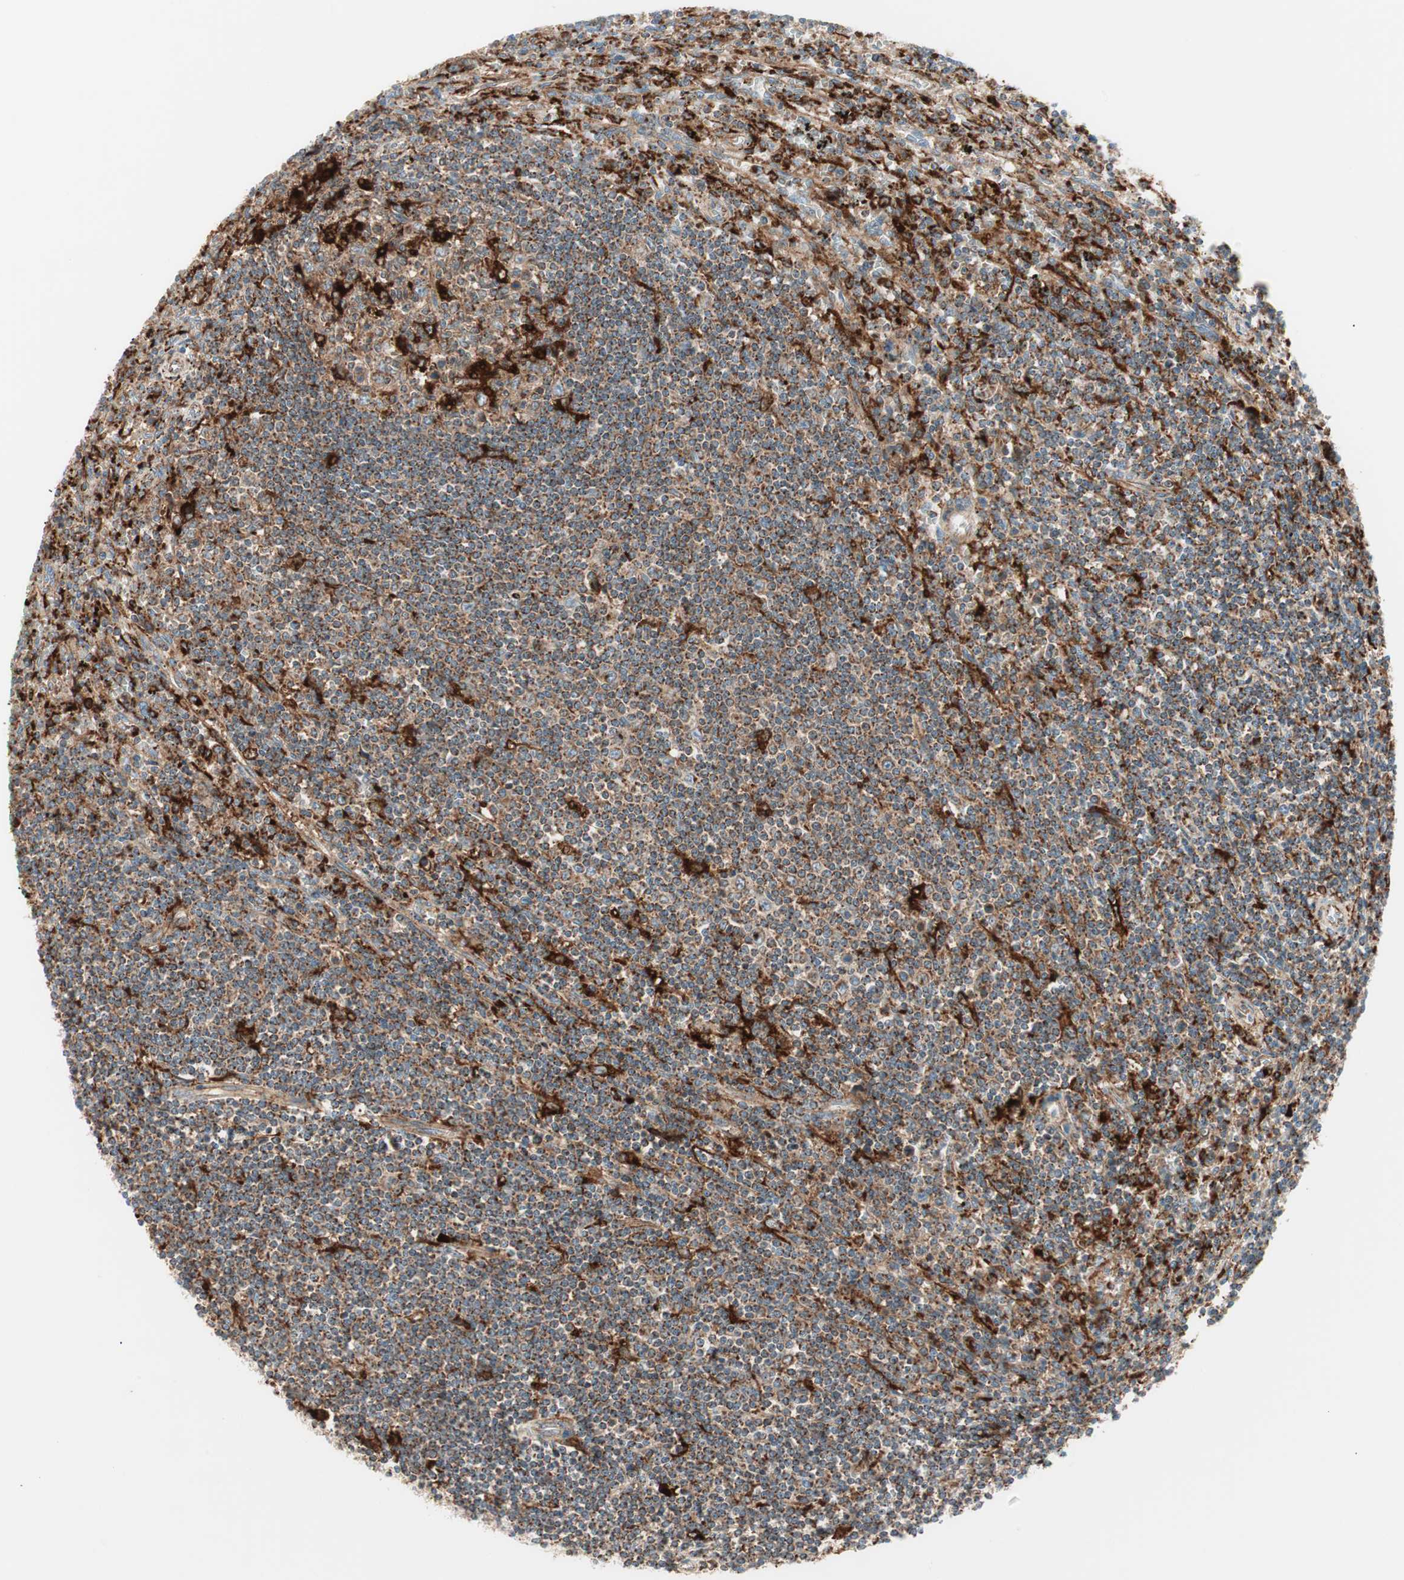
{"staining": {"intensity": "weak", "quantity": ">75%", "location": "cytoplasmic/membranous"}, "tissue": "lymphoma", "cell_type": "Tumor cells", "image_type": "cancer", "snomed": [{"axis": "morphology", "description": "Malignant lymphoma, non-Hodgkin's type, Low grade"}, {"axis": "topography", "description": "Spleen"}], "caption": "The immunohistochemical stain shows weak cytoplasmic/membranous staining in tumor cells of low-grade malignant lymphoma, non-Hodgkin's type tissue.", "gene": "ATP6V1G1", "patient": {"sex": "male", "age": 76}}